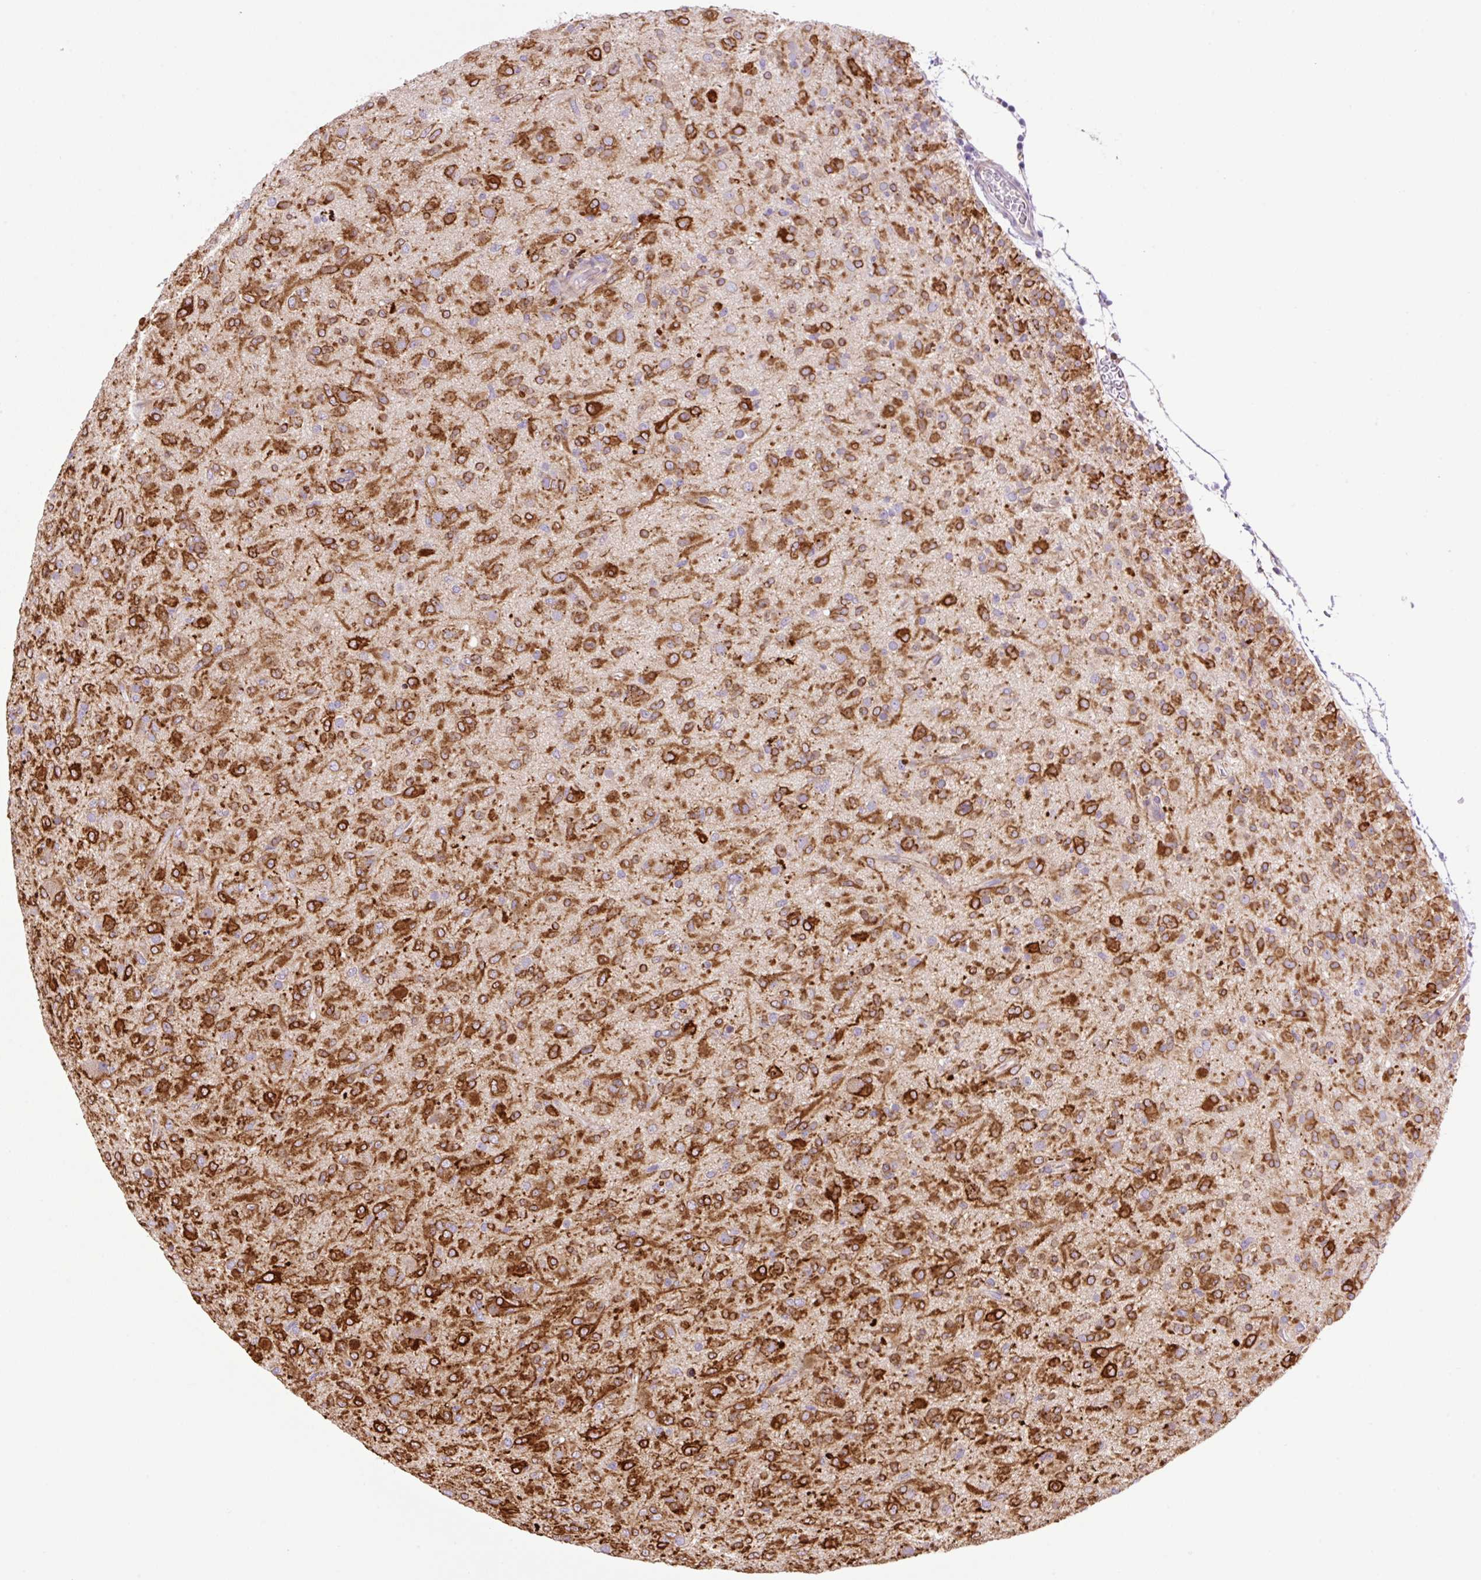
{"staining": {"intensity": "strong", "quantity": ">75%", "location": "cytoplasmic/membranous"}, "tissue": "glioma", "cell_type": "Tumor cells", "image_type": "cancer", "snomed": [{"axis": "morphology", "description": "Glioma, malignant, Low grade"}, {"axis": "topography", "description": "Brain"}], "caption": "Protein staining of glioma tissue exhibits strong cytoplasmic/membranous staining in about >75% of tumor cells.", "gene": "RAB30", "patient": {"sex": "male", "age": 65}}